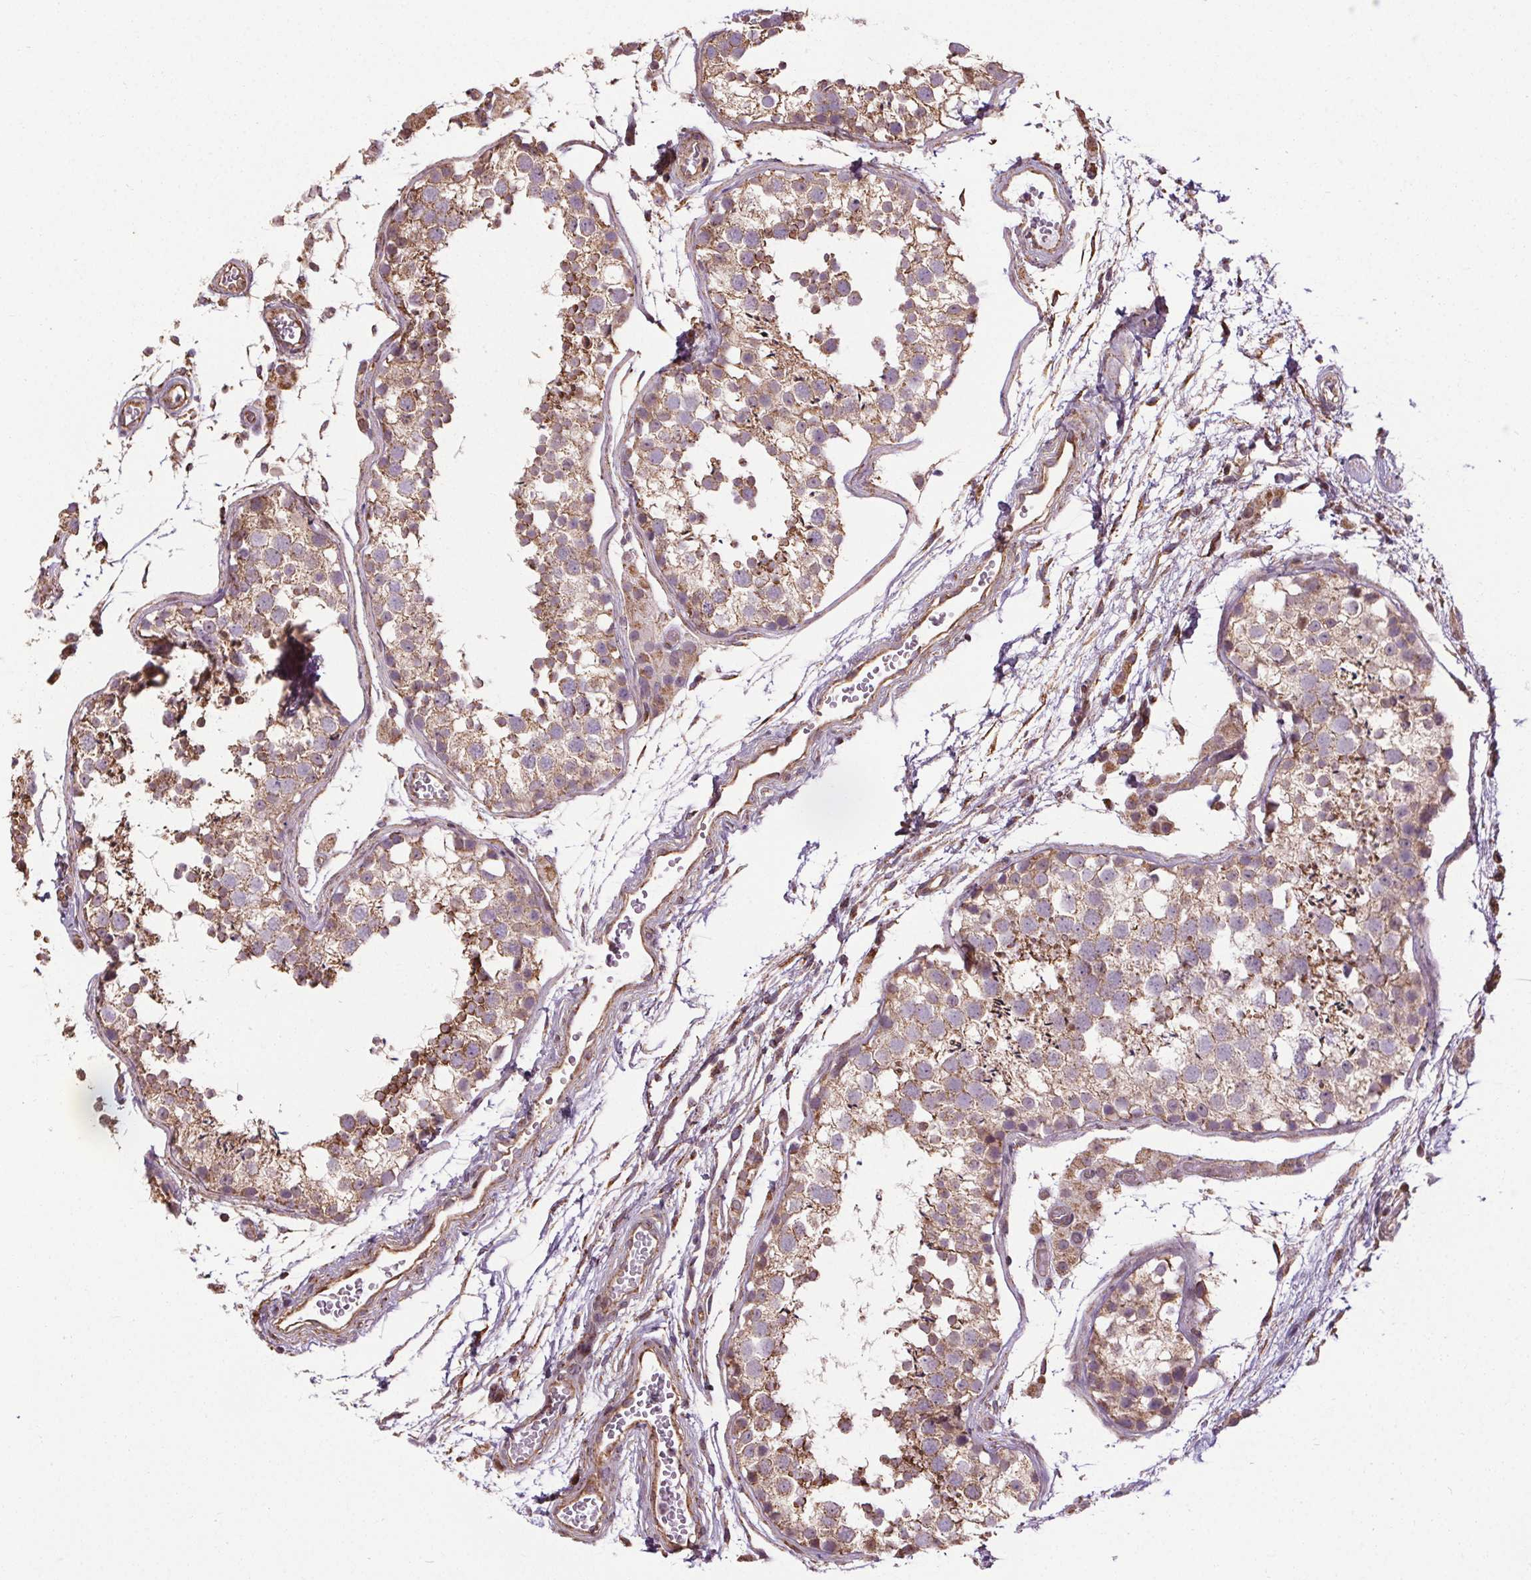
{"staining": {"intensity": "weak", "quantity": ">75%", "location": "cytoplasmic/membranous"}, "tissue": "testis", "cell_type": "Cells in seminiferous ducts", "image_type": "normal", "snomed": [{"axis": "morphology", "description": "Normal tissue, NOS"}, {"axis": "morphology", "description": "Seminoma, NOS"}, {"axis": "topography", "description": "Testis"}], "caption": "Immunohistochemistry (IHC) image of unremarkable testis: human testis stained using immunohistochemistry demonstrates low levels of weak protein expression localized specifically in the cytoplasmic/membranous of cells in seminiferous ducts, appearing as a cytoplasmic/membranous brown color.", "gene": "ZNF548", "patient": {"sex": "male", "age": 29}}